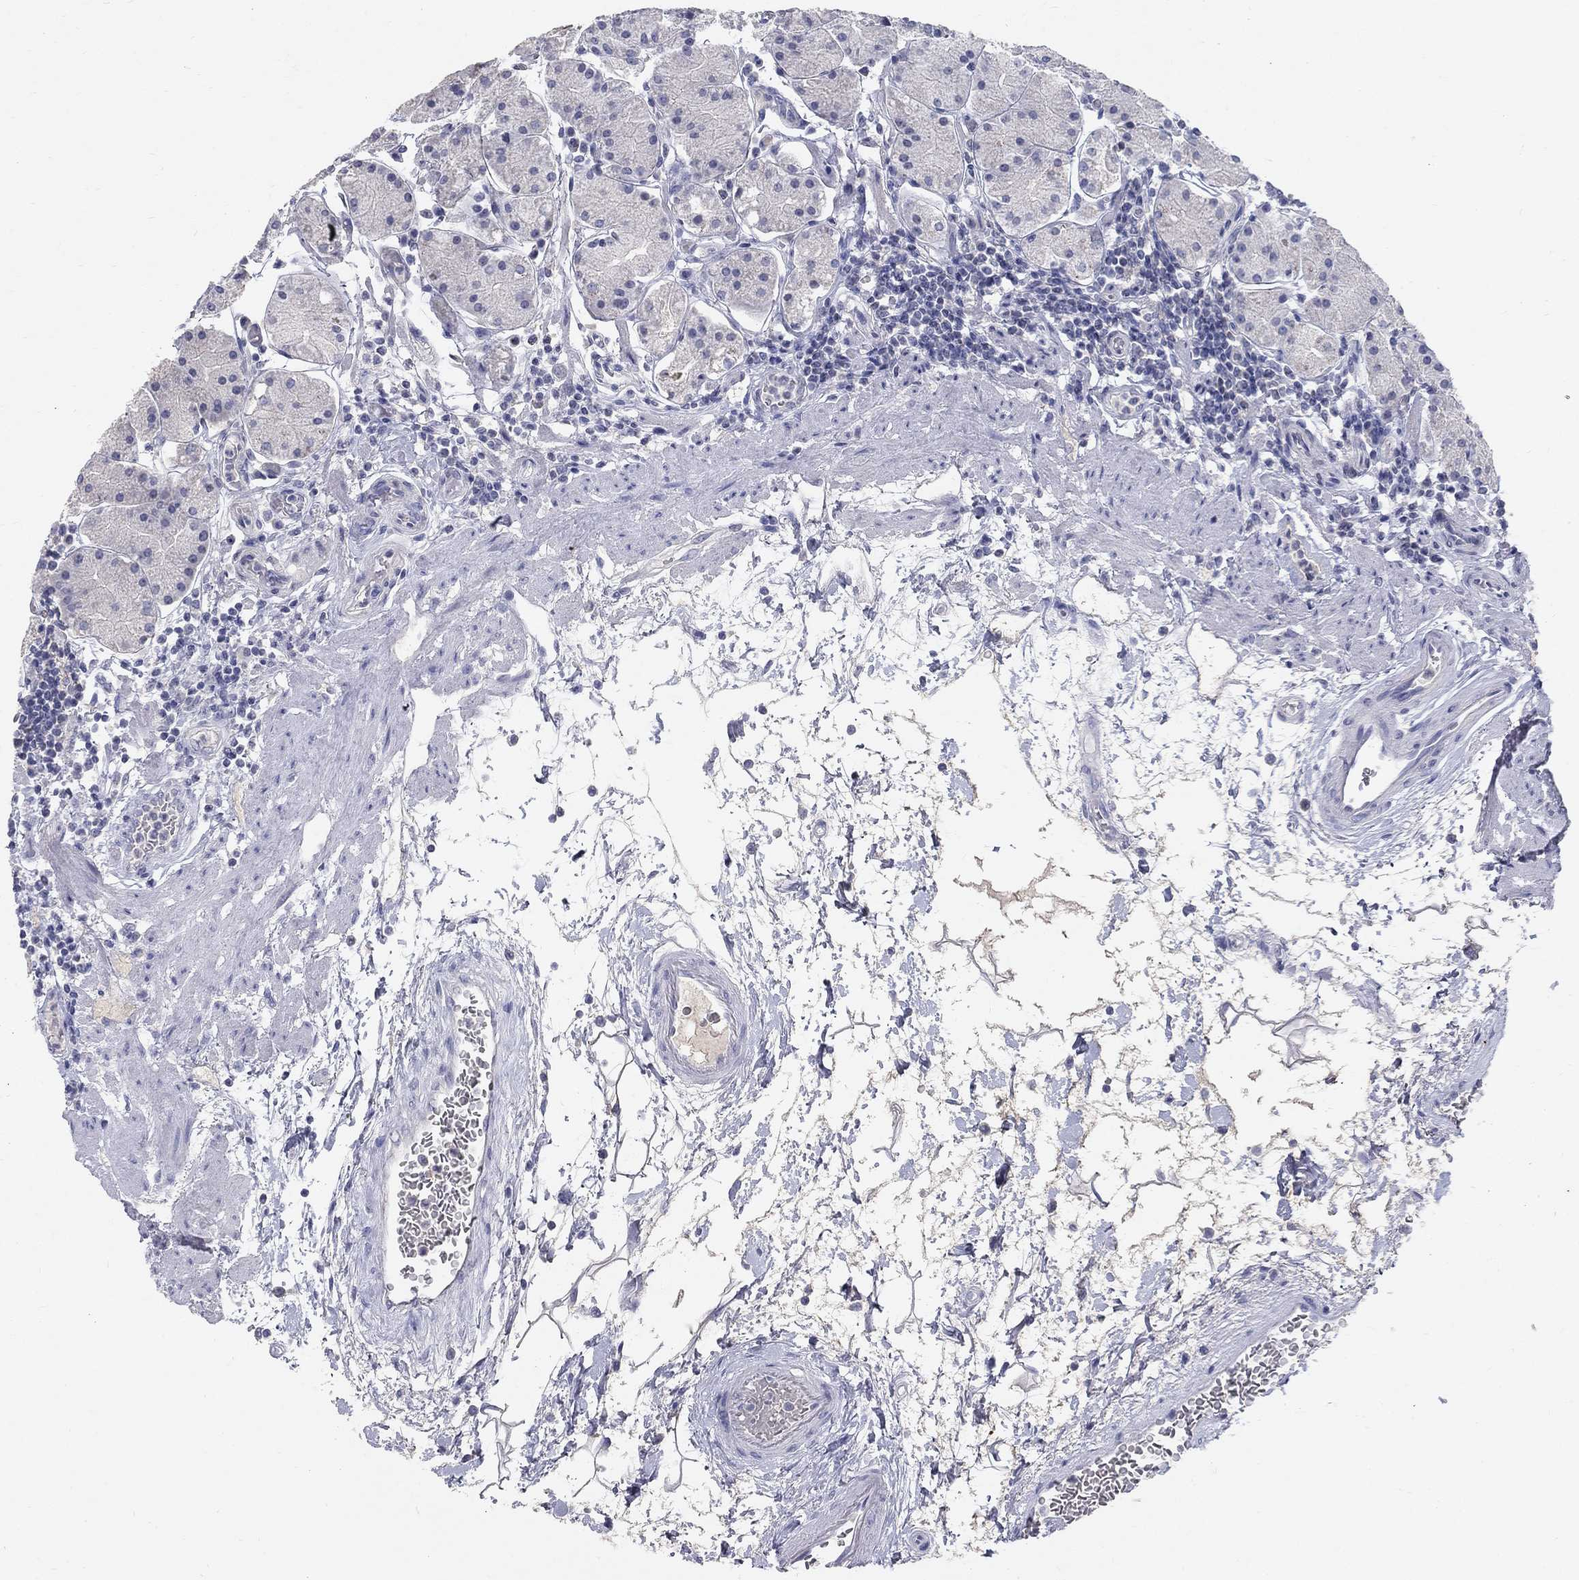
{"staining": {"intensity": "moderate", "quantity": "<25%", "location": "cytoplasmic/membranous"}, "tissue": "stomach", "cell_type": "Glandular cells", "image_type": "normal", "snomed": [{"axis": "morphology", "description": "Normal tissue, NOS"}, {"axis": "topography", "description": "Stomach"}], "caption": "The histopathology image demonstrates immunohistochemical staining of unremarkable stomach. There is moderate cytoplasmic/membranous staining is identified in about <25% of glandular cells.", "gene": "PTH1R", "patient": {"sex": "male", "age": 54}}